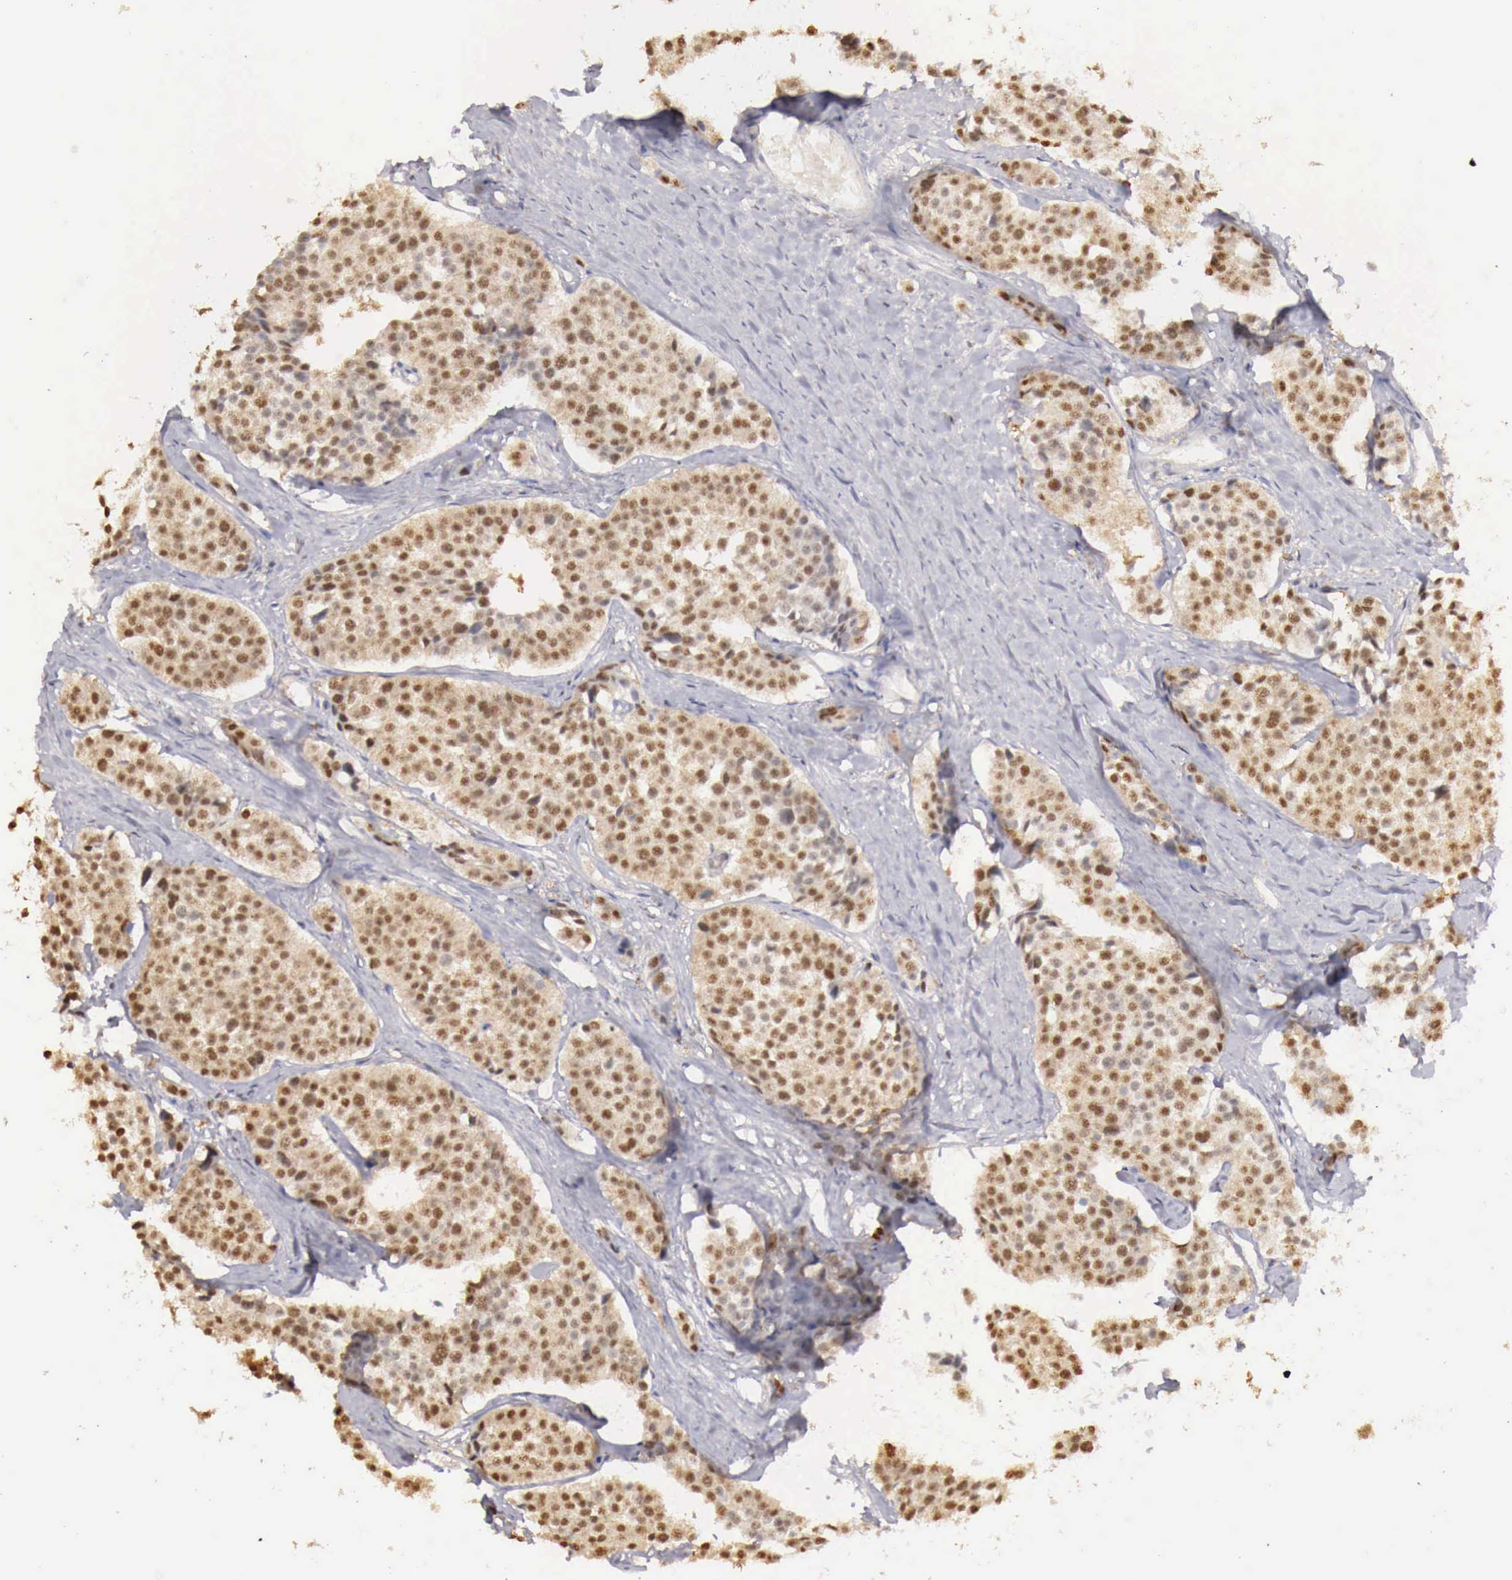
{"staining": {"intensity": "strong", "quantity": ">75%", "location": "cytoplasmic/membranous,nuclear"}, "tissue": "carcinoid", "cell_type": "Tumor cells", "image_type": "cancer", "snomed": [{"axis": "morphology", "description": "Carcinoid, malignant, NOS"}, {"axis": "topography", "description": "Small intestine"}], "caption": "This histopathology image demonstrates carcinoid stained with IHC to label a protein in brown. The cytoplasmic/membranous and nuclear of tumor cells show strong positivity for the protein. Nuclei are counter-stained blue.", "gene": "UBA1", "patient": {"sex": "male", "age": 60}}